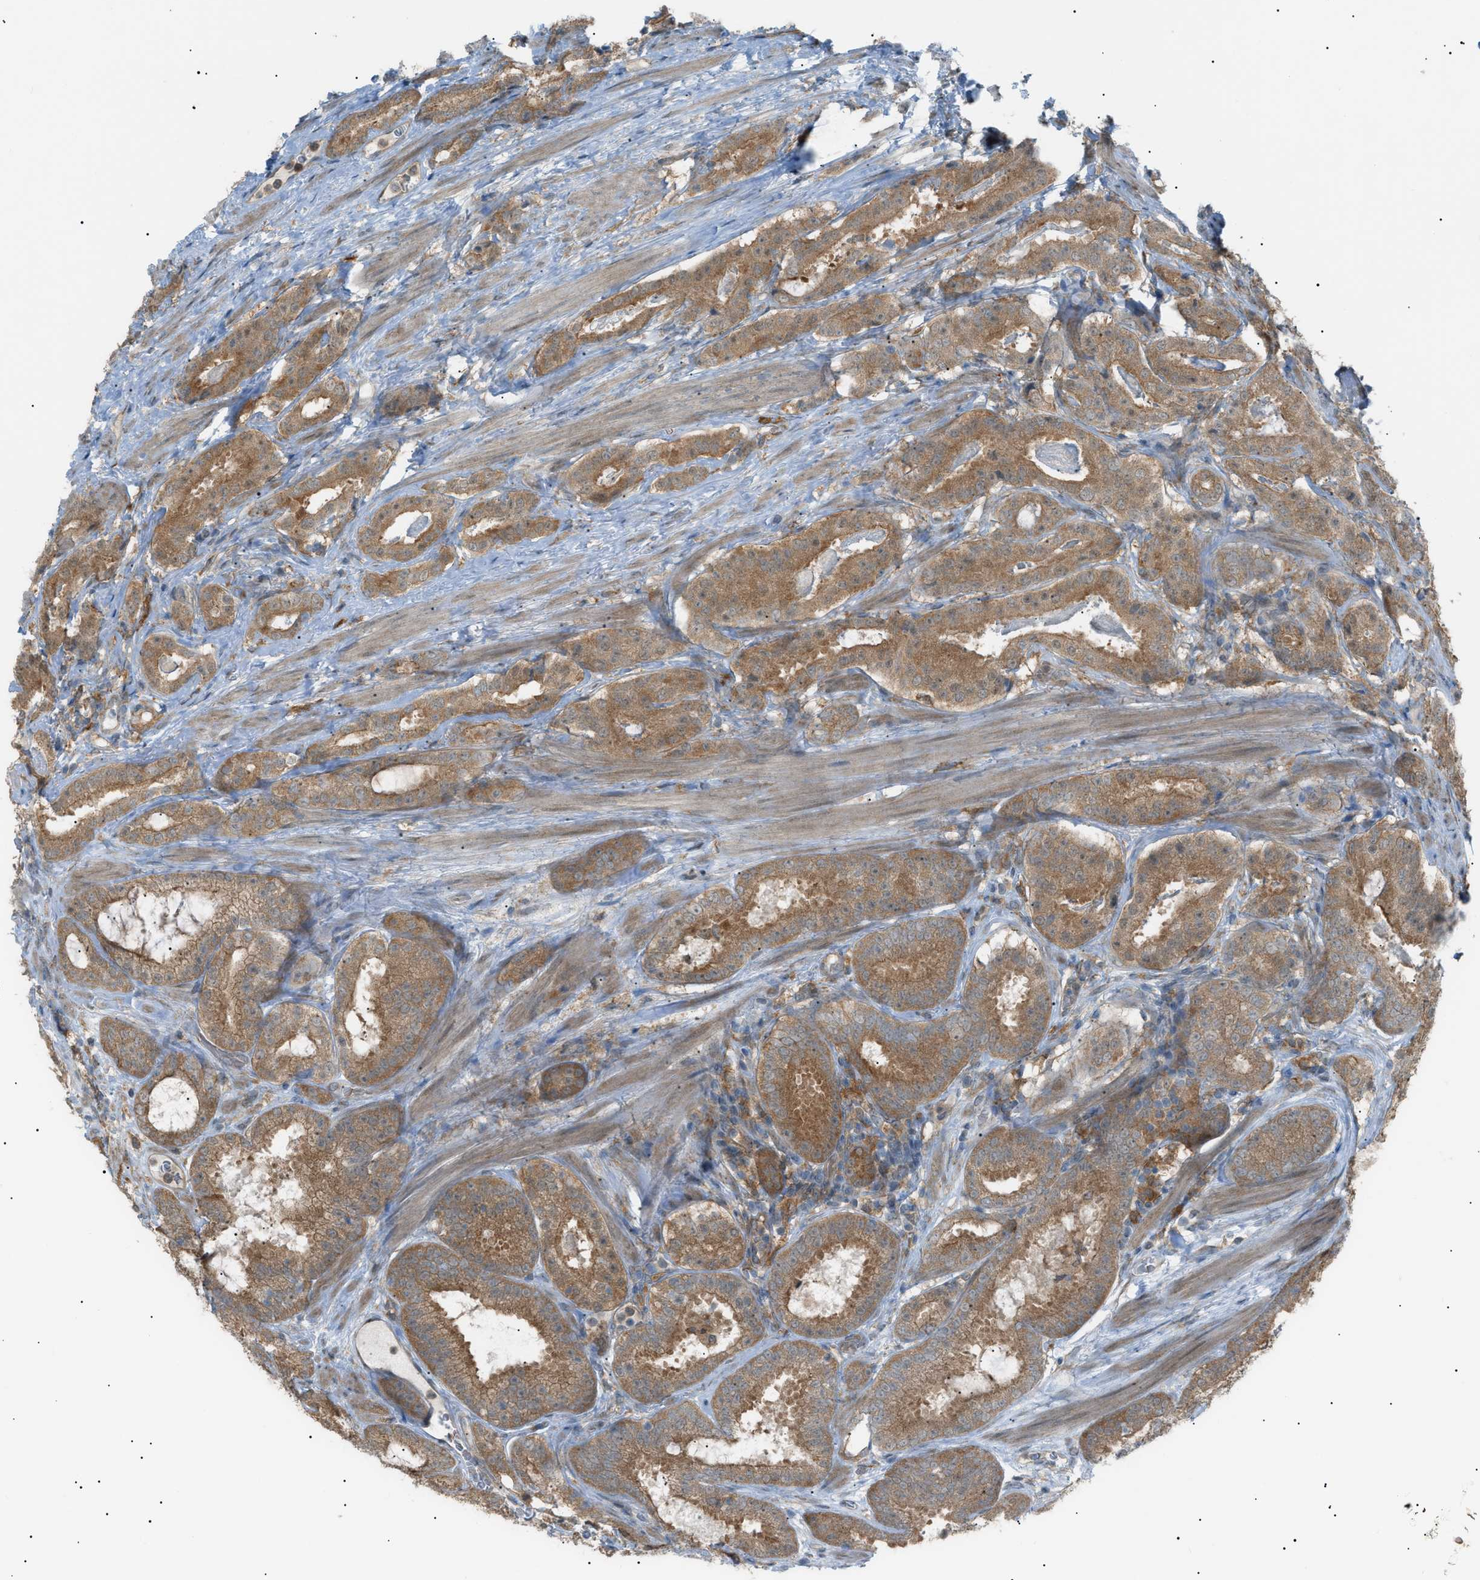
{"staining": {"intensity": "moderate", "quantity": ">75%", "location": "cytoplasmic/membranous"}, "tissue": "prostate cancer", "cell_type": "Tumor cells", "image_type": "cancer", "snomed": [{"axis": "morphology", "description": "Adenocarcinoma, Low grade"}, {"axis": "topography", "description": "Prostate"}], "caption": "Low-grade adenocarcinoma (prostate) stained with a brown dye reveals moderate cytoplasmic/membranous positive staining in about >75% of tumor cells.", "gene": "LPIN2", "patient": {"sex": "male", "age": 69}}